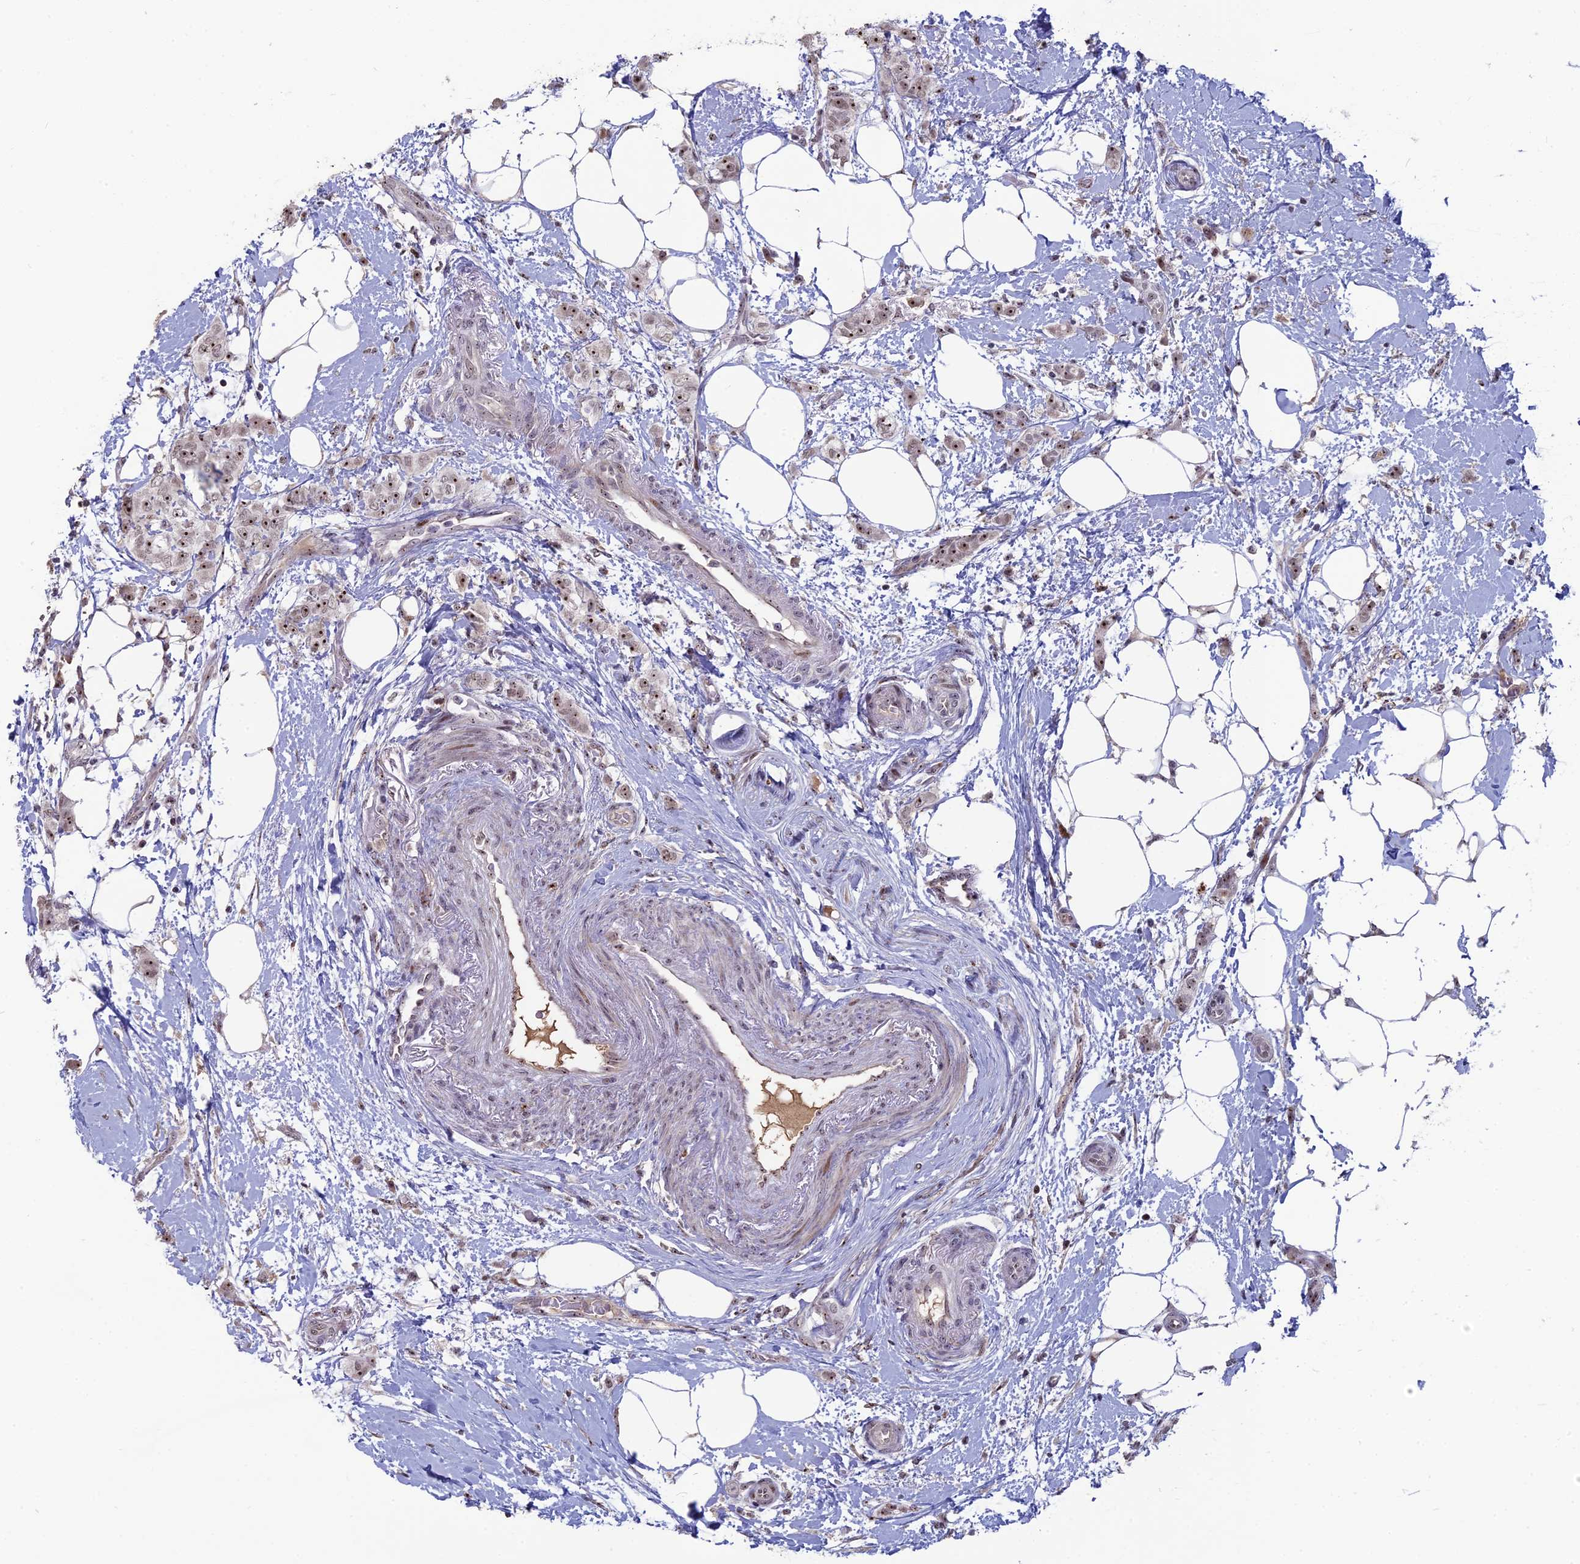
{"staining": {"intensity": "moderate", "quantity": ">75%", "location": "nuclear"}, "tissue": "breast cancer", "cell_type": "Tumor cells", "image_type": "cancer", "snomed": [{"axis": "morphology", "description": "Duct carcinoma"}, {"axis": "topography", "description": "Breast"}], "caption": "The immunohistochemical stain shows moderate nuclear expression in tumor cells of breast infiltrating ductal carcinoma tissue. (IHC, brightfield microscopy, high magnification).", "gene": "FAM131A", "patient": {"sex": "female", "age": 72}}